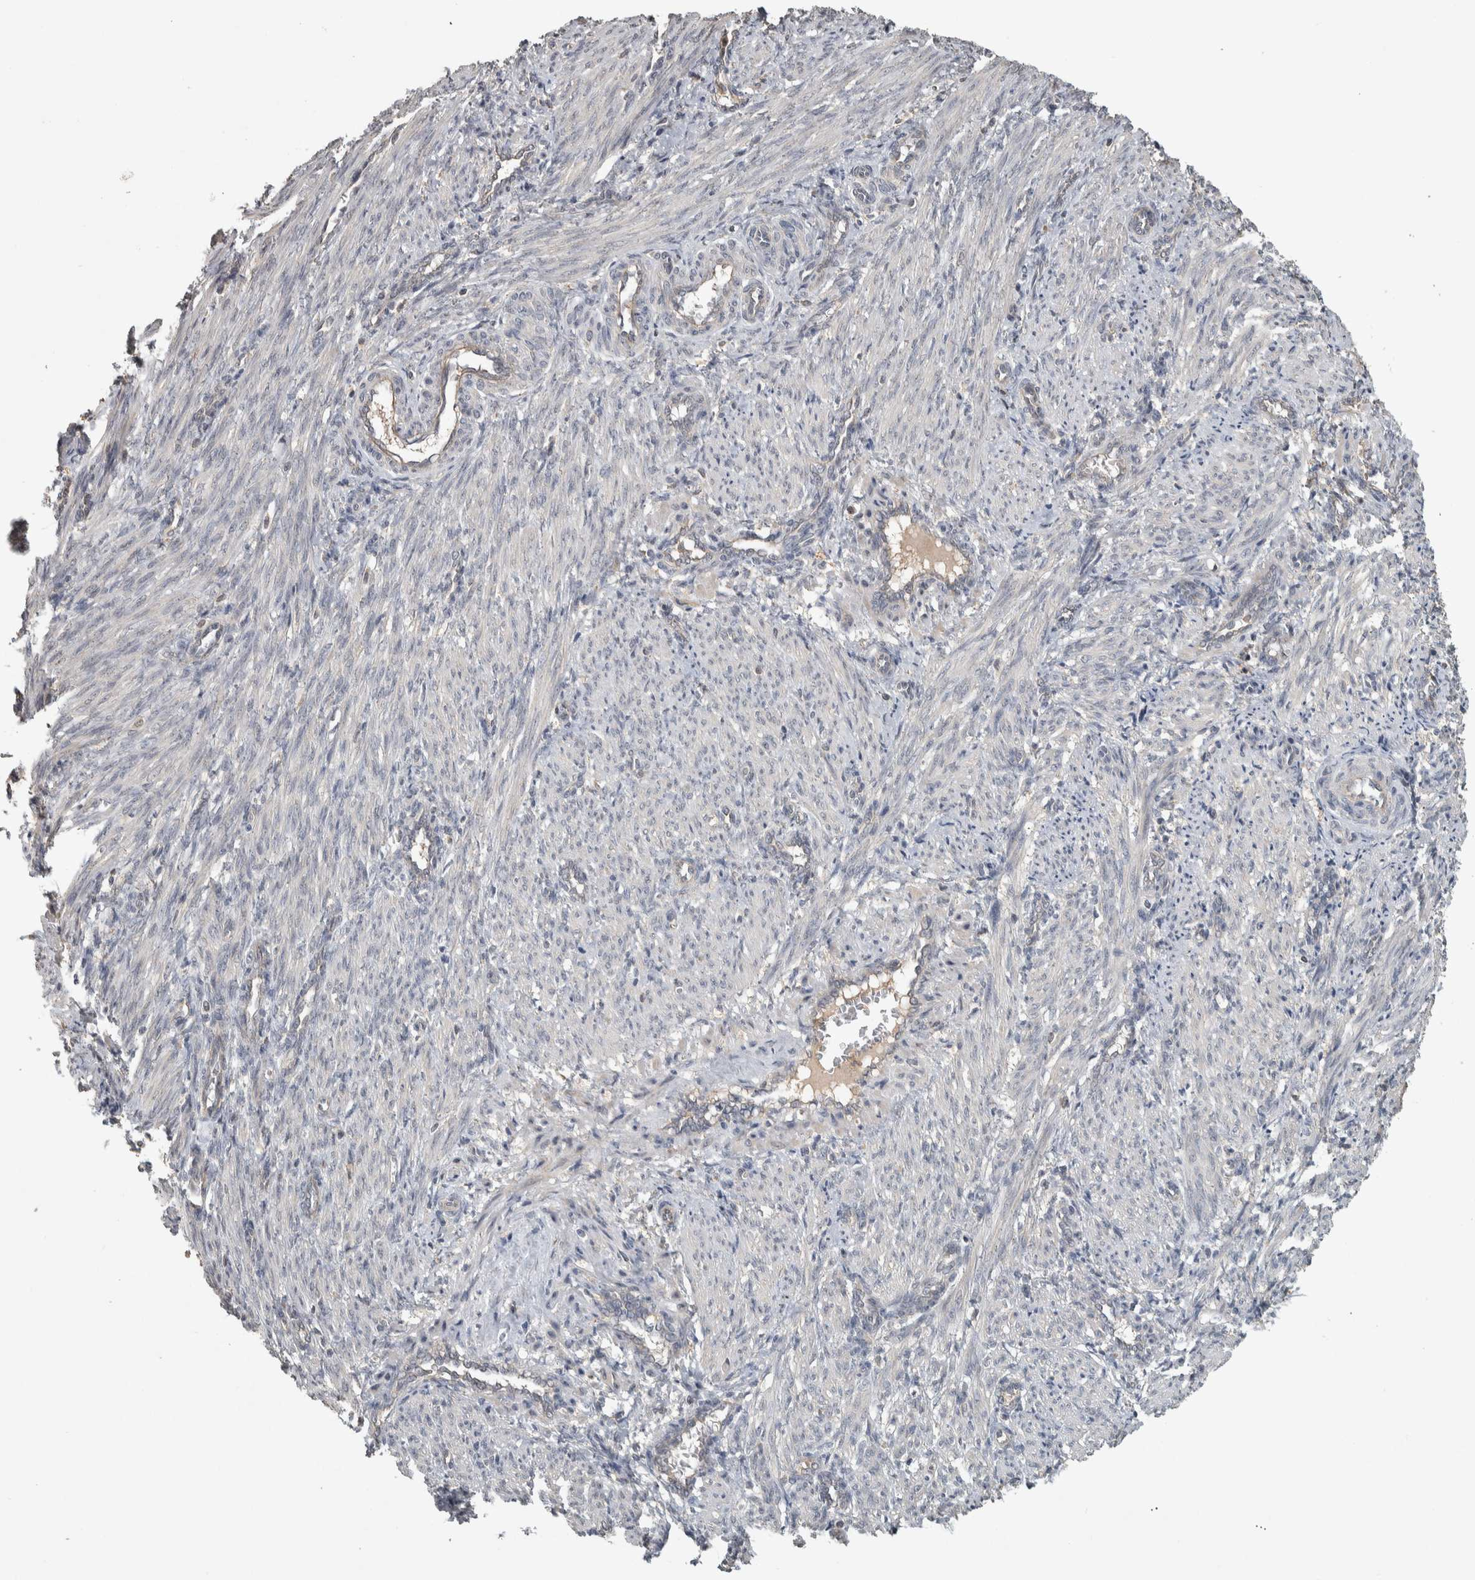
{"staining": {"intensity": "negative", "quantity": "none", "location": "none"}, "tissue": "smooth muscle", "cell_type": "Smooth muscle cells", "image_type": "normal", "snomed": [{"axis": "morphology", "description": "Normal tissue, NOS"}, {"axis": "topography", "description": "Endometrium"}], "caption": "The histopathology image shows no significant expression in smooth muscle cells of smooth muscle.", "gene": "EIF3H", "patient": {"sex": "female", "age": 33}}